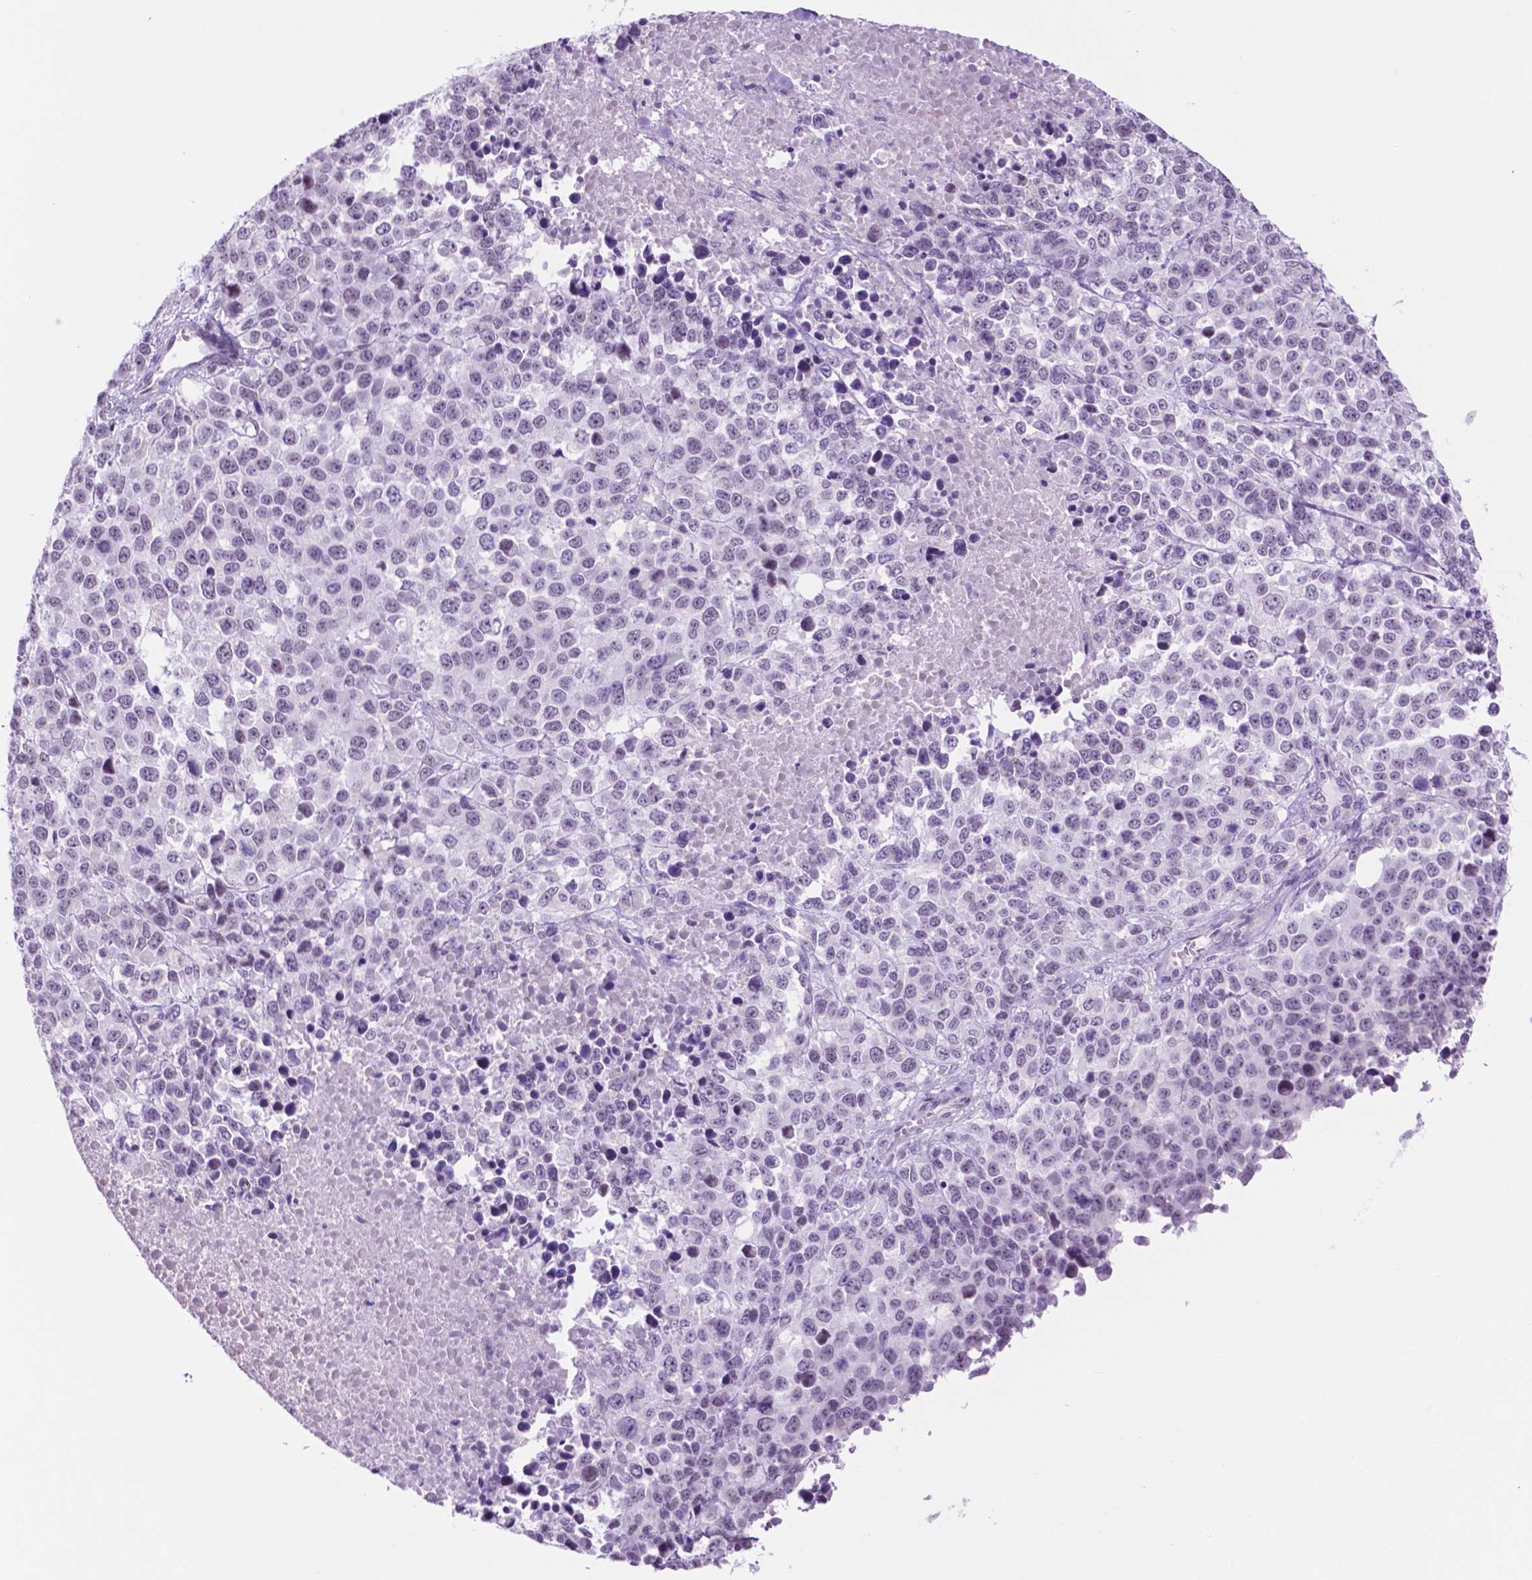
{"staining": {"intensity": "negative", "quantity": "none", "location": "none"}, "tissue": "melanoma", "cell_type": "Tumor cells", "image_type": "cancer", "snomed": [{"axis": "morphology", "description": "Malignant melanoma, Metastatic site"}, {"axis": "topography", "description": "Skin"}], "caption": "A high-resolution micrograph shows immunohistochemistry staining of malignant melanoma (metastatic site), which demonstrates no significant expression in tumor cells. (Immunohistochemistry (ihc), brightfield microscopy, high magnification).", "gene": "ACY3", "patient": {"sex": "male", "age": 84}}